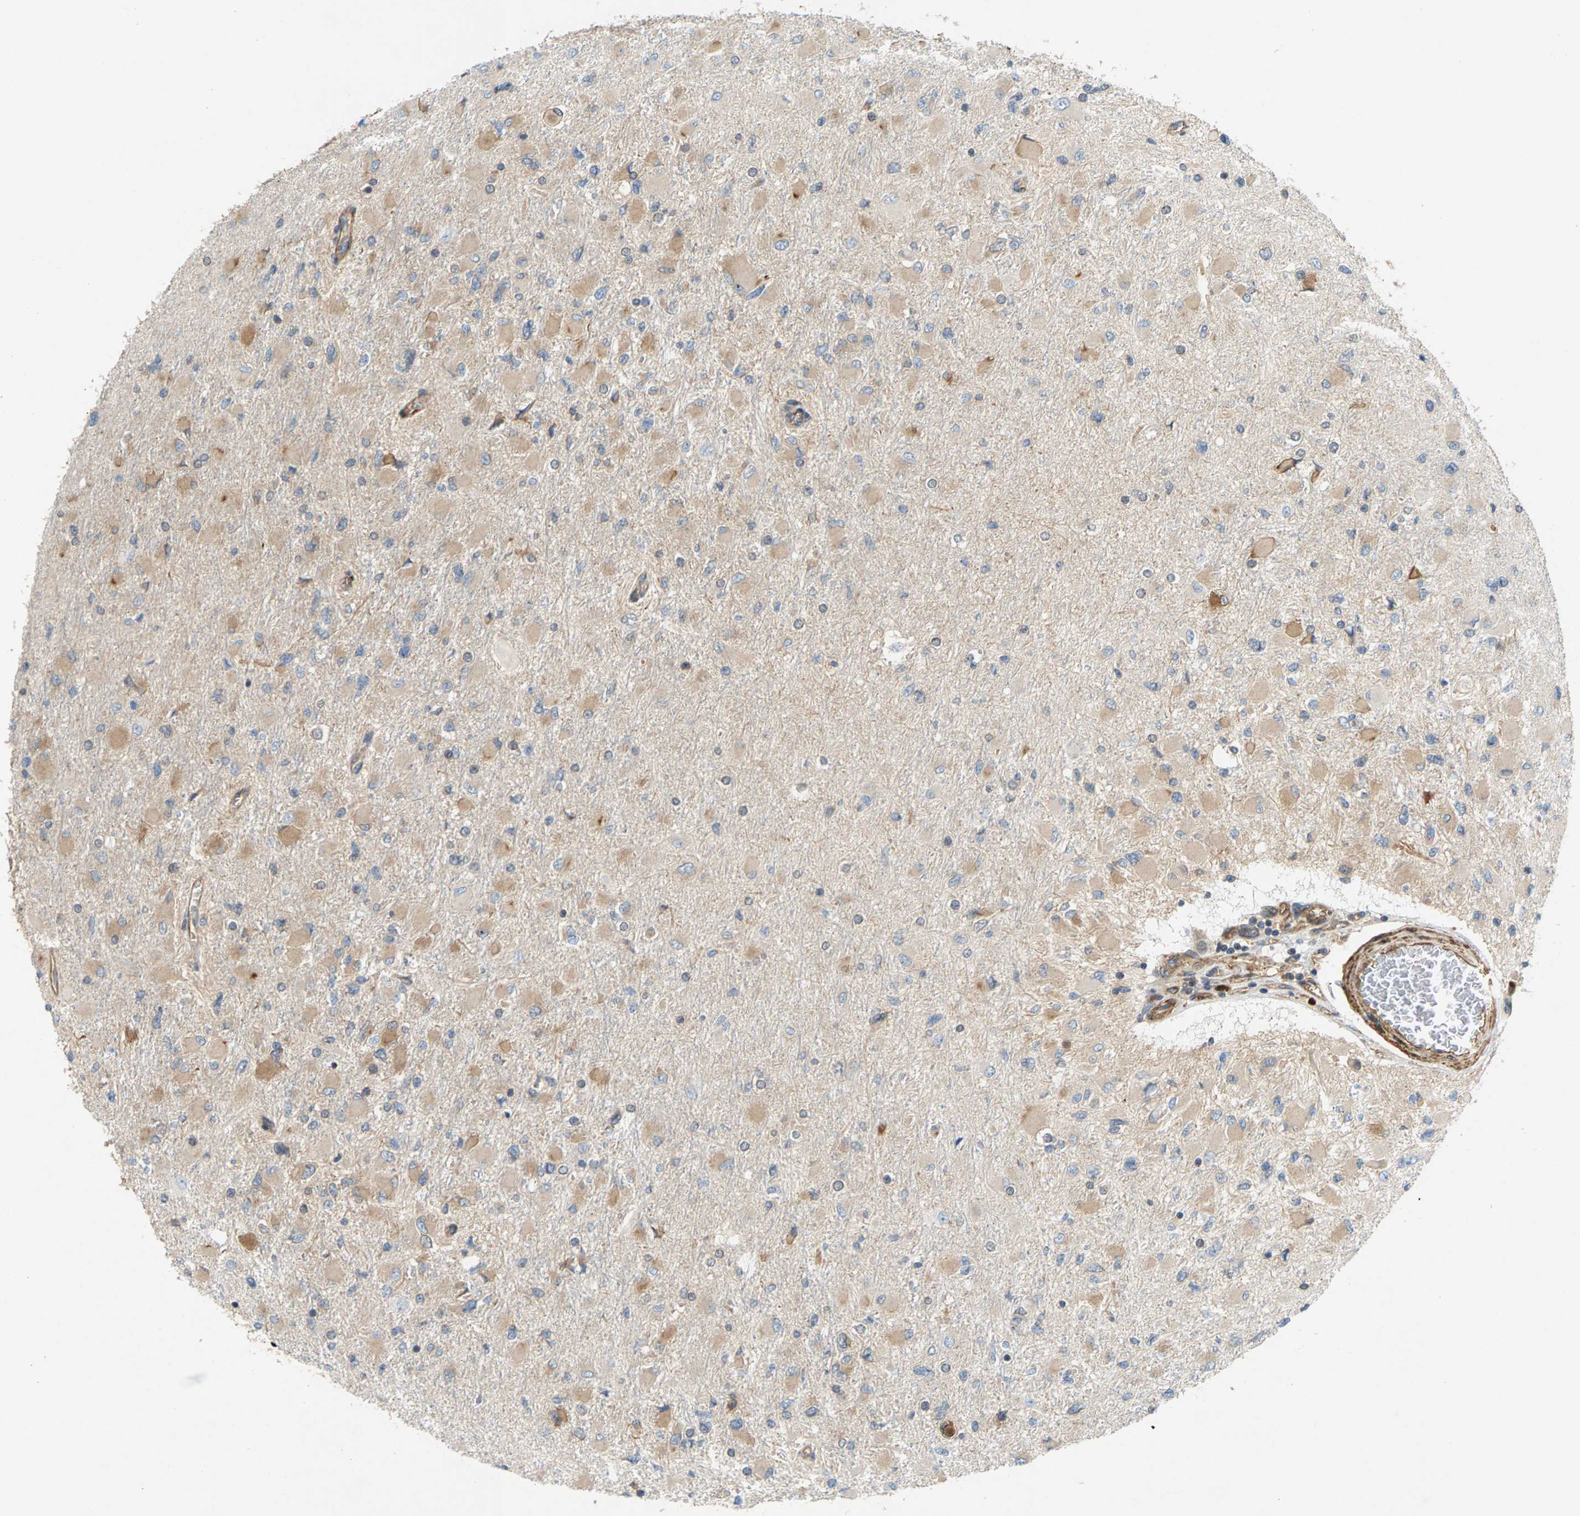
{"staining": {"intensity": "weak", "quantity": "25%-75%", "location": "cytoplasmic/membranous"}, "tissue": "glioma", "cell_type": "Tumor cells", "image_type": "cancer", "snomed": [{"axis": "morphology", "description": "Glioma, malignant, High grade"}, {"axis": "topography", "description": "Cerebral cortex"}], "caption": "The micrograph exhibits staining of glioma, revealing weak cytoplasmic/membranous protein staining (brown color) within tumor cells.", "gene": "PDCL", "patient": {"sex": "female", "age": 36}}